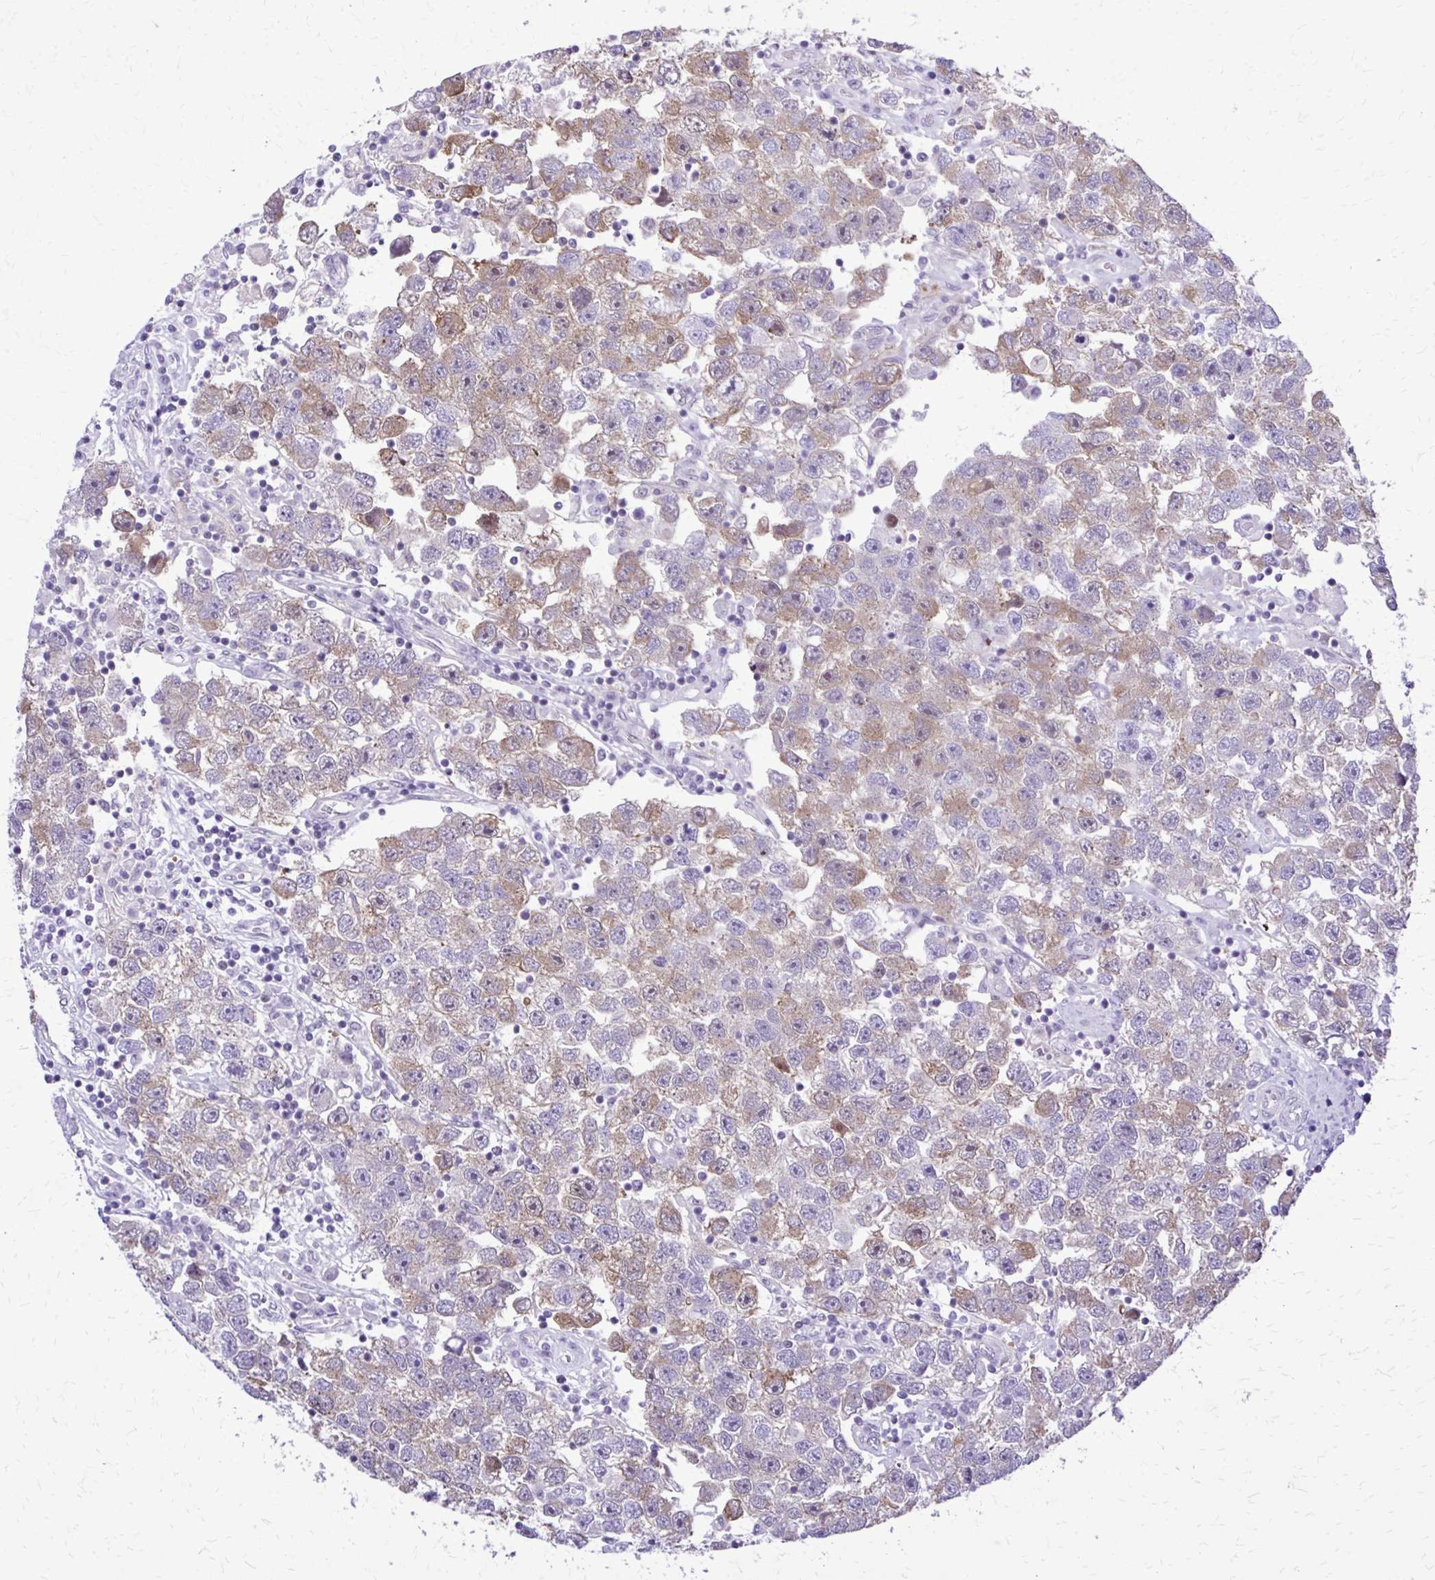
{"staining": {"intensity": "moderate", "quantity": "25%-75%", "location": "cytoplasmic/membranous"}, "tissue": "testis cancer", "cell_type": "Tumor cells", "image_type": "cancer", "snomed": [{"axis": "morphology", "description": "Seminoma, NOS"}, {"axis": "topography", "description": "Testis"}], "caption": "Human testis seminoma stained for a protein (brown) demonstrates moderate cytoplasmic/membranous positive staining in about 25%-75% of tumor cells.", "gene": "RASL11B", "patient": {"sex": "male", "age": 26}}